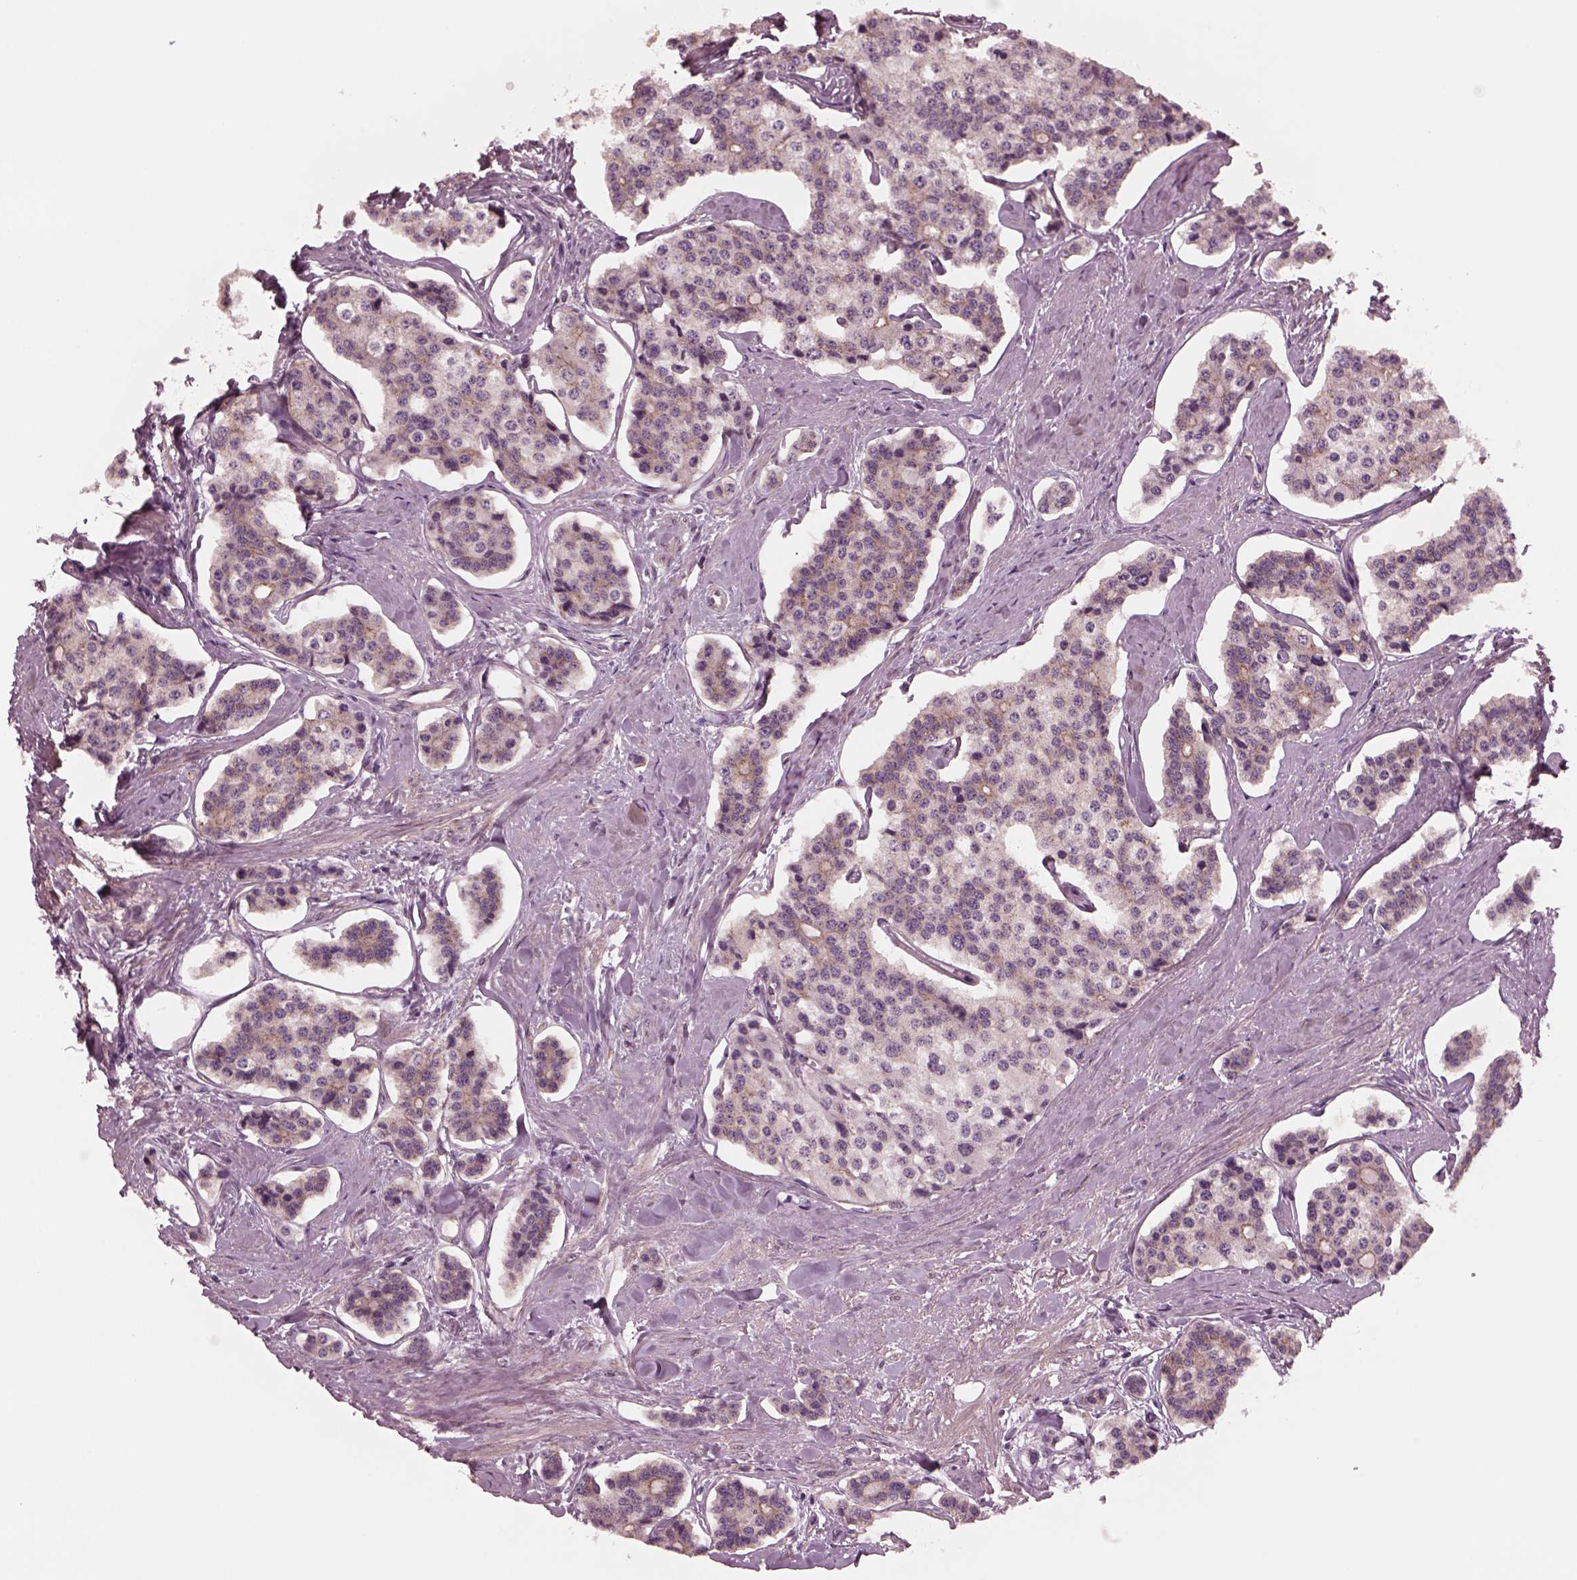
{"staining": {"intensity": "weak", "quantity": "<25%", "location": "cytoplasmic/membranous"}, "tissue": "carcinoid", "cell_type": "Tumor cells", "image_type": "cancer", "snomed": [{"axis": "morphology", "description": "Carcinoid, malignant, NOS"}, {"axis": "topography", "description": "Small intestine"}], "caption": "Immunohistochemical staining of human malignant carcinoid shows no significant expression in tumor cells. (Immunohistochemistry (ihc), brightfield microscopy, high magnification).", "gene": "TUBG1", "patient": {"sex": "female", "age": 65}}